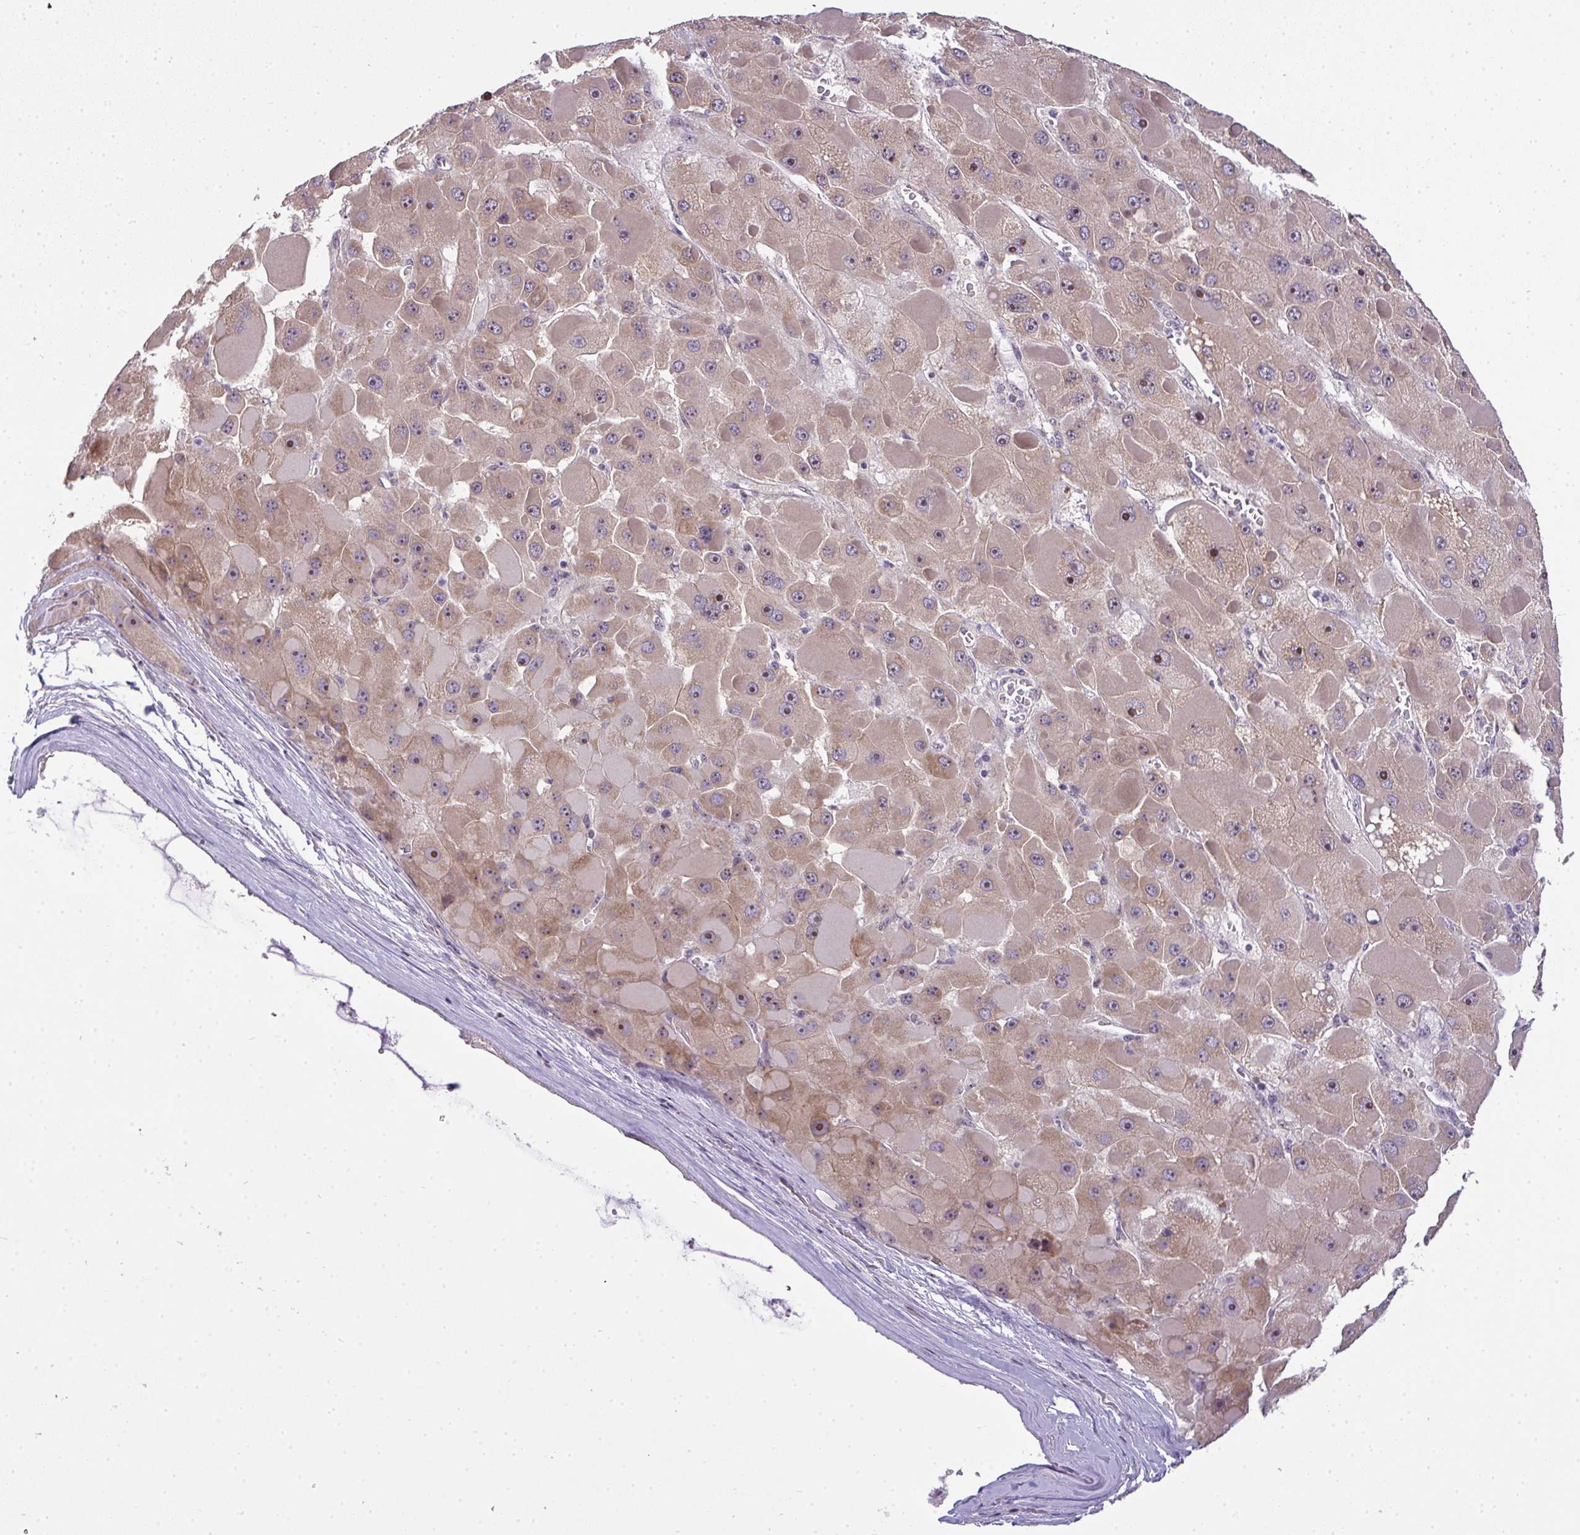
{"staining": {"intensity": "weak", "quantity": ">75%", "location": "cytoplasmic/membranous,nuclear"}, "tissue": "liver cancer", "cell_type": "Tumor cells", "image_type": "cancer", "snomed": [{"axis": "morphology", "description": "Carcinoma, Hepatocellular, NOS"}, {"axis": "topography", "description": "Liver"}], "caption": "Liver cancer stained with a protein marker demonstrates weak staining in tumor cells.", "gene": "NT5C1A", "patient": {"sex": "female", "age": 73}}